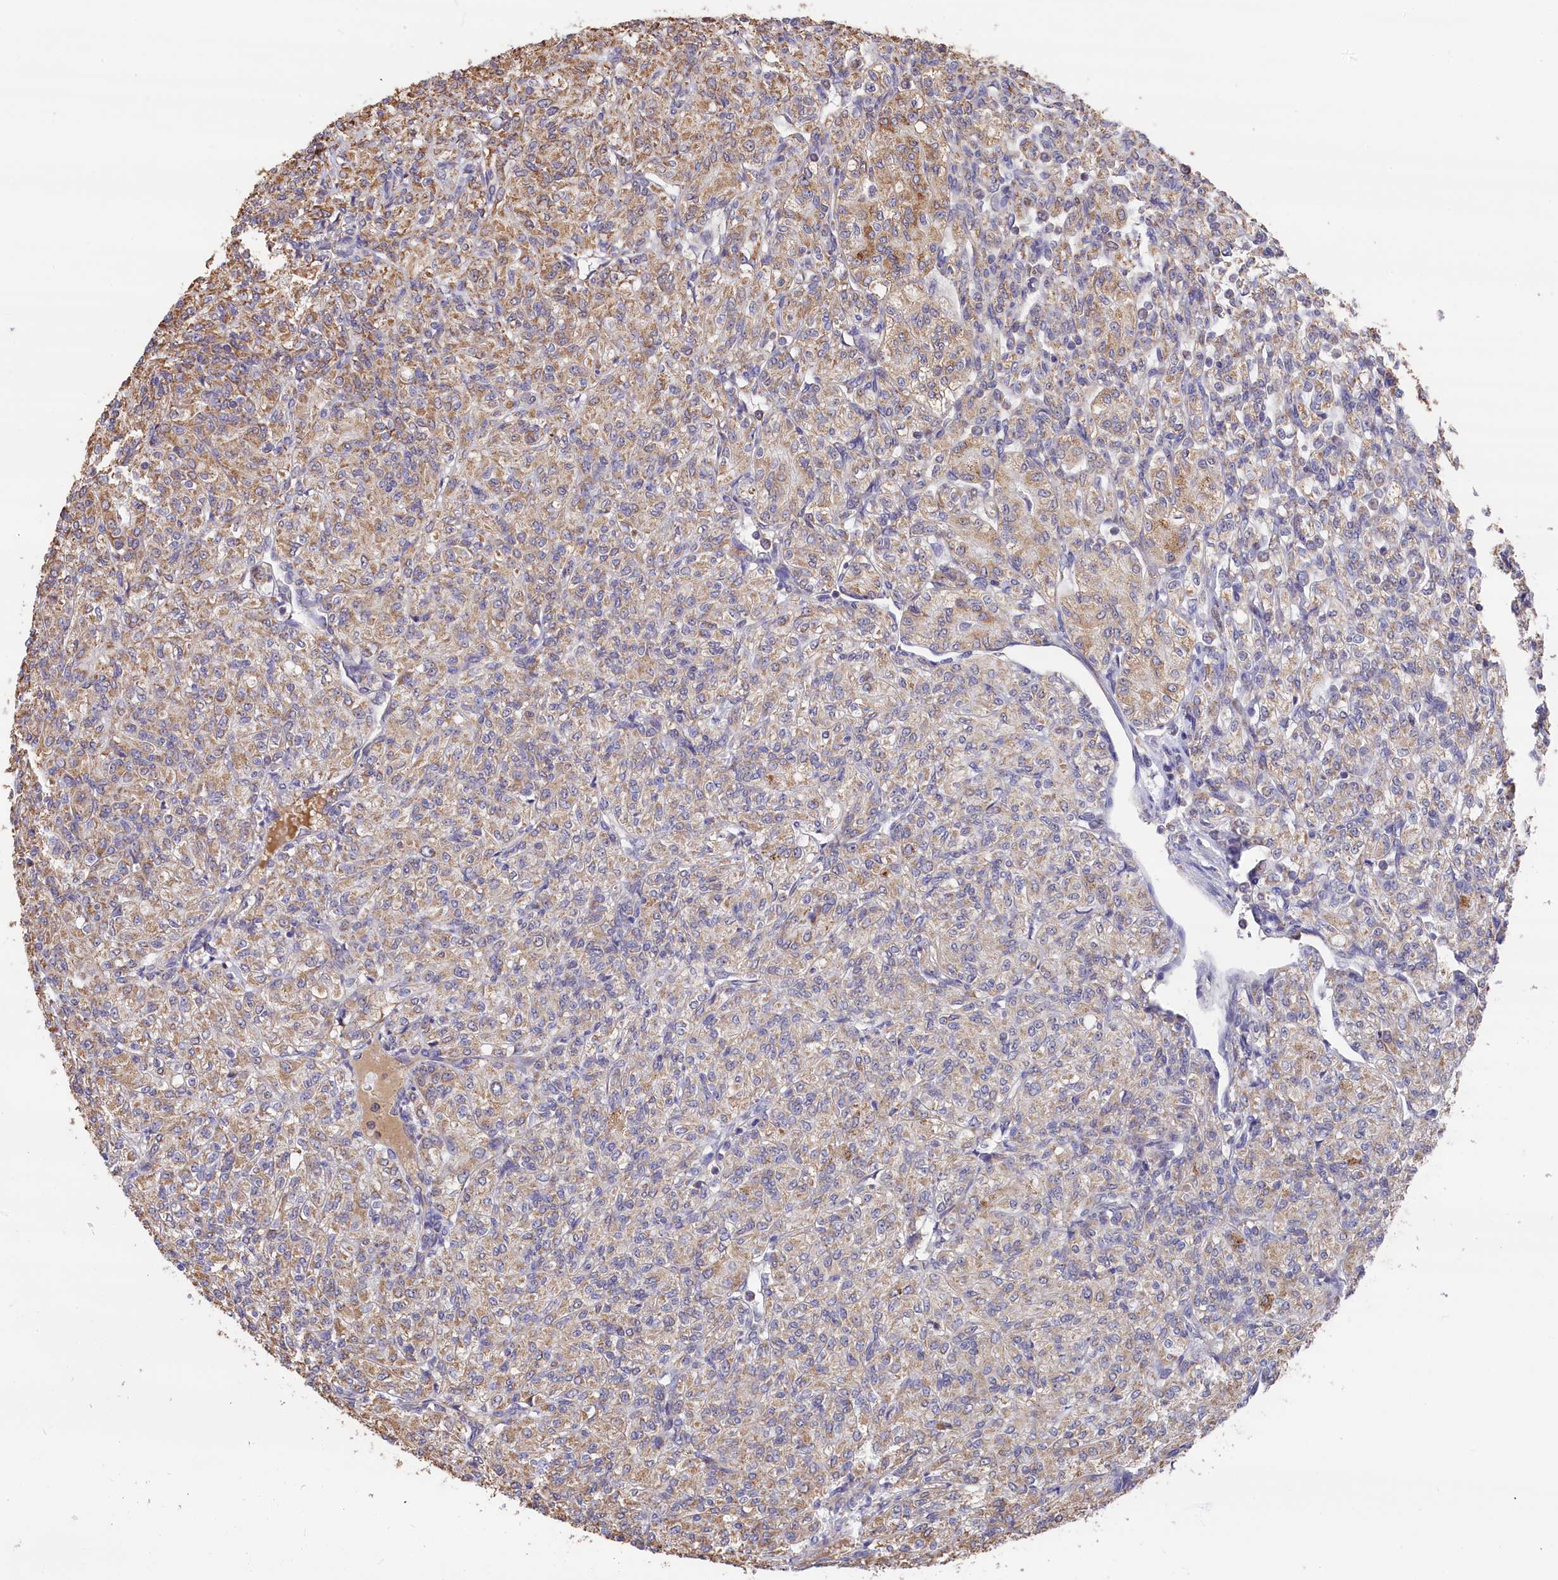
{"staining": {"intensity": "moderate", "quantity": "25%-75%", "location": "cytoplasmic/membranous"}, "tissue": "renal cancer", "cell_type": "Tumor cells", "image_type": "cancer", "snomed": [{"axis": "morphology", "description": "Adenocarcinoma, NOS"}, {"axis": "topography", "description": "Kidney"}], "caption": "There is medium levels of moderate cytoplasmic/membranous staining in tumor cells of renal adenocarcinoma, as demonstrated by immunohistochemical staining (brown color).", "gene": "ZNF816", "patient": {"sex": "male", "age": 77}}